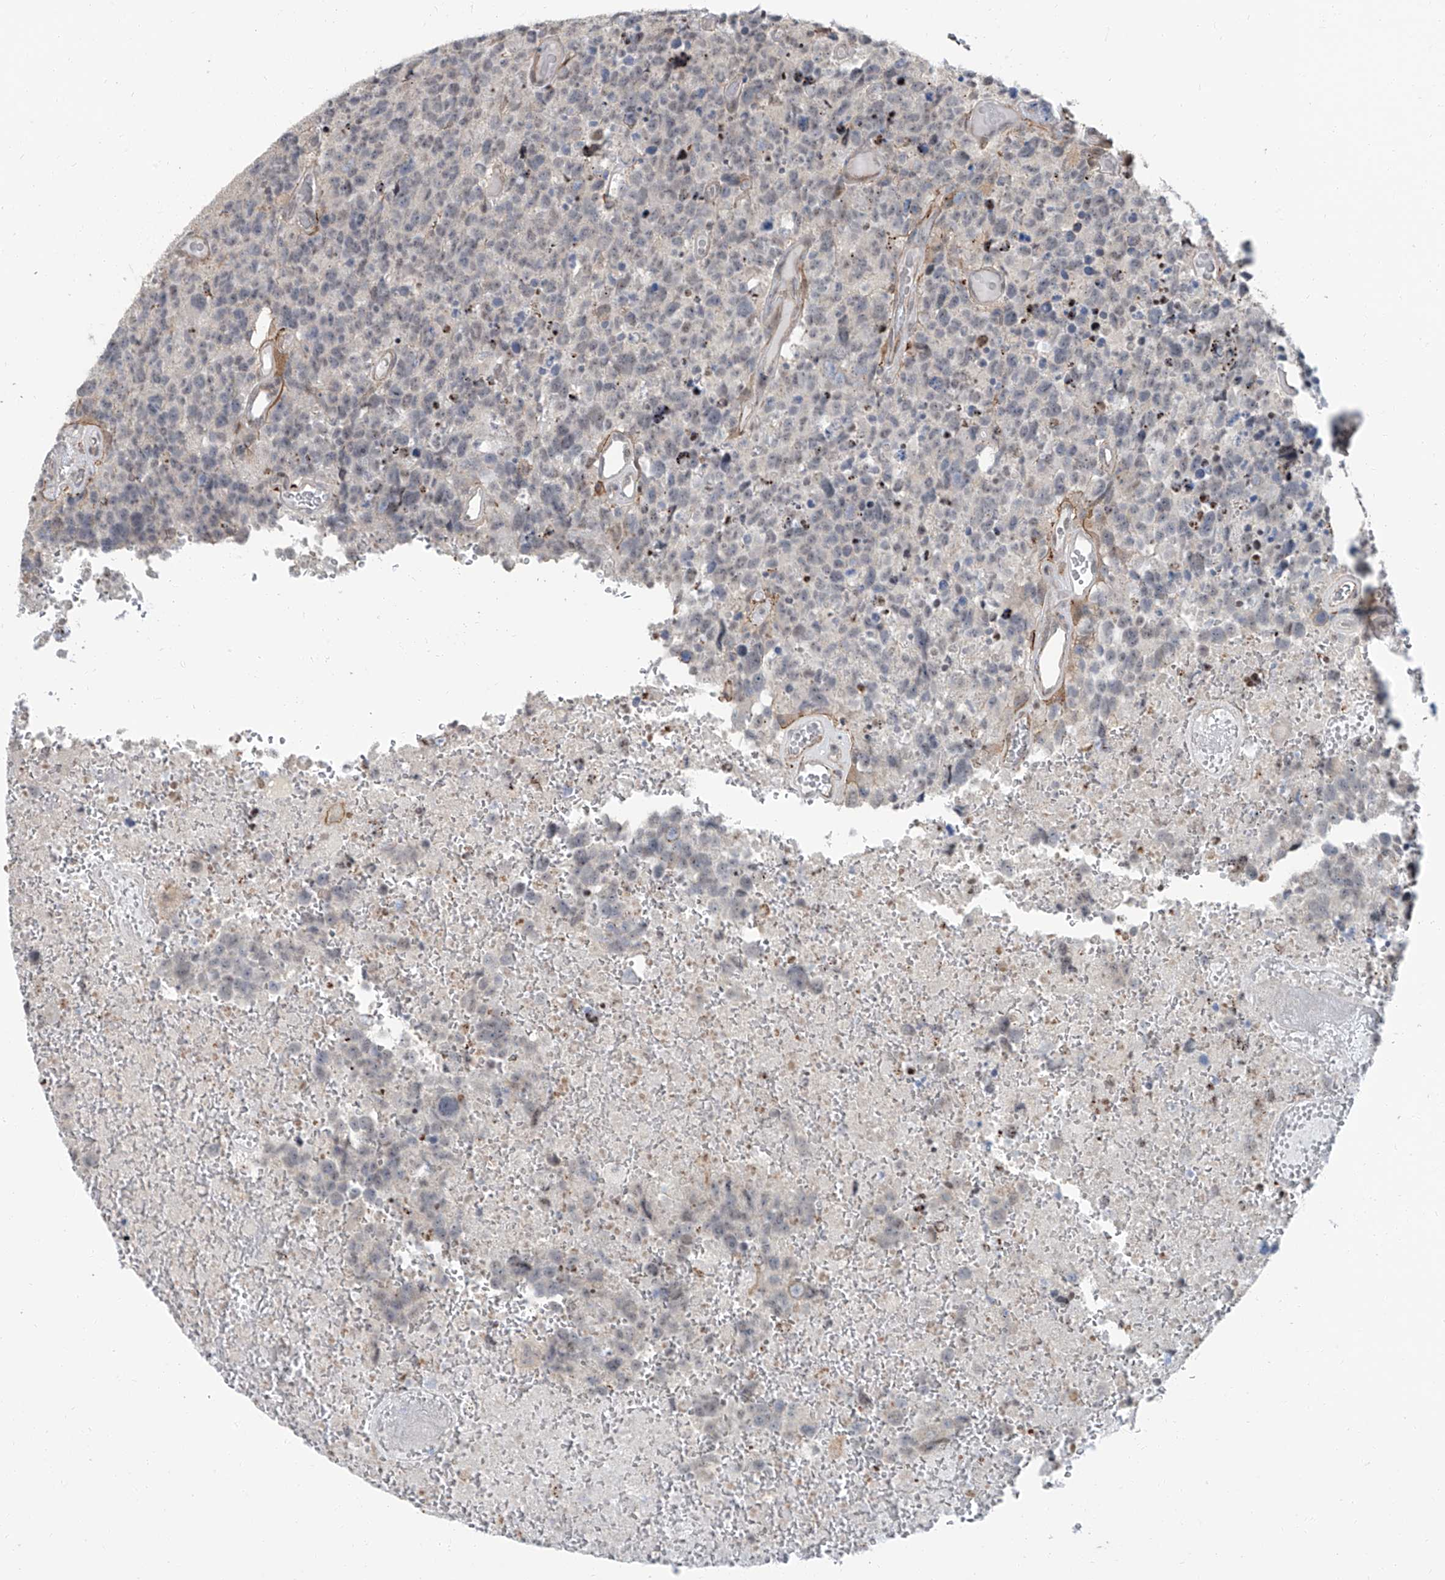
{"staining": {"intensity": "negative", "quantity": "none", "location": "none"}, "tissue": "glioma", "cell_type": "Tumor cells", "image_type": "cancer", "snomed": [{"axis": "morphology", "description": "Glioma, malignant, High grade"}, {"axis": "topography", "description": "Brain"}], "caption": "This is an immunohistochemistry image of human glioma. There is no positivity in tumor cells.", "gene": "TXLNB", "patient": {"sex": "male", "age": 69}}